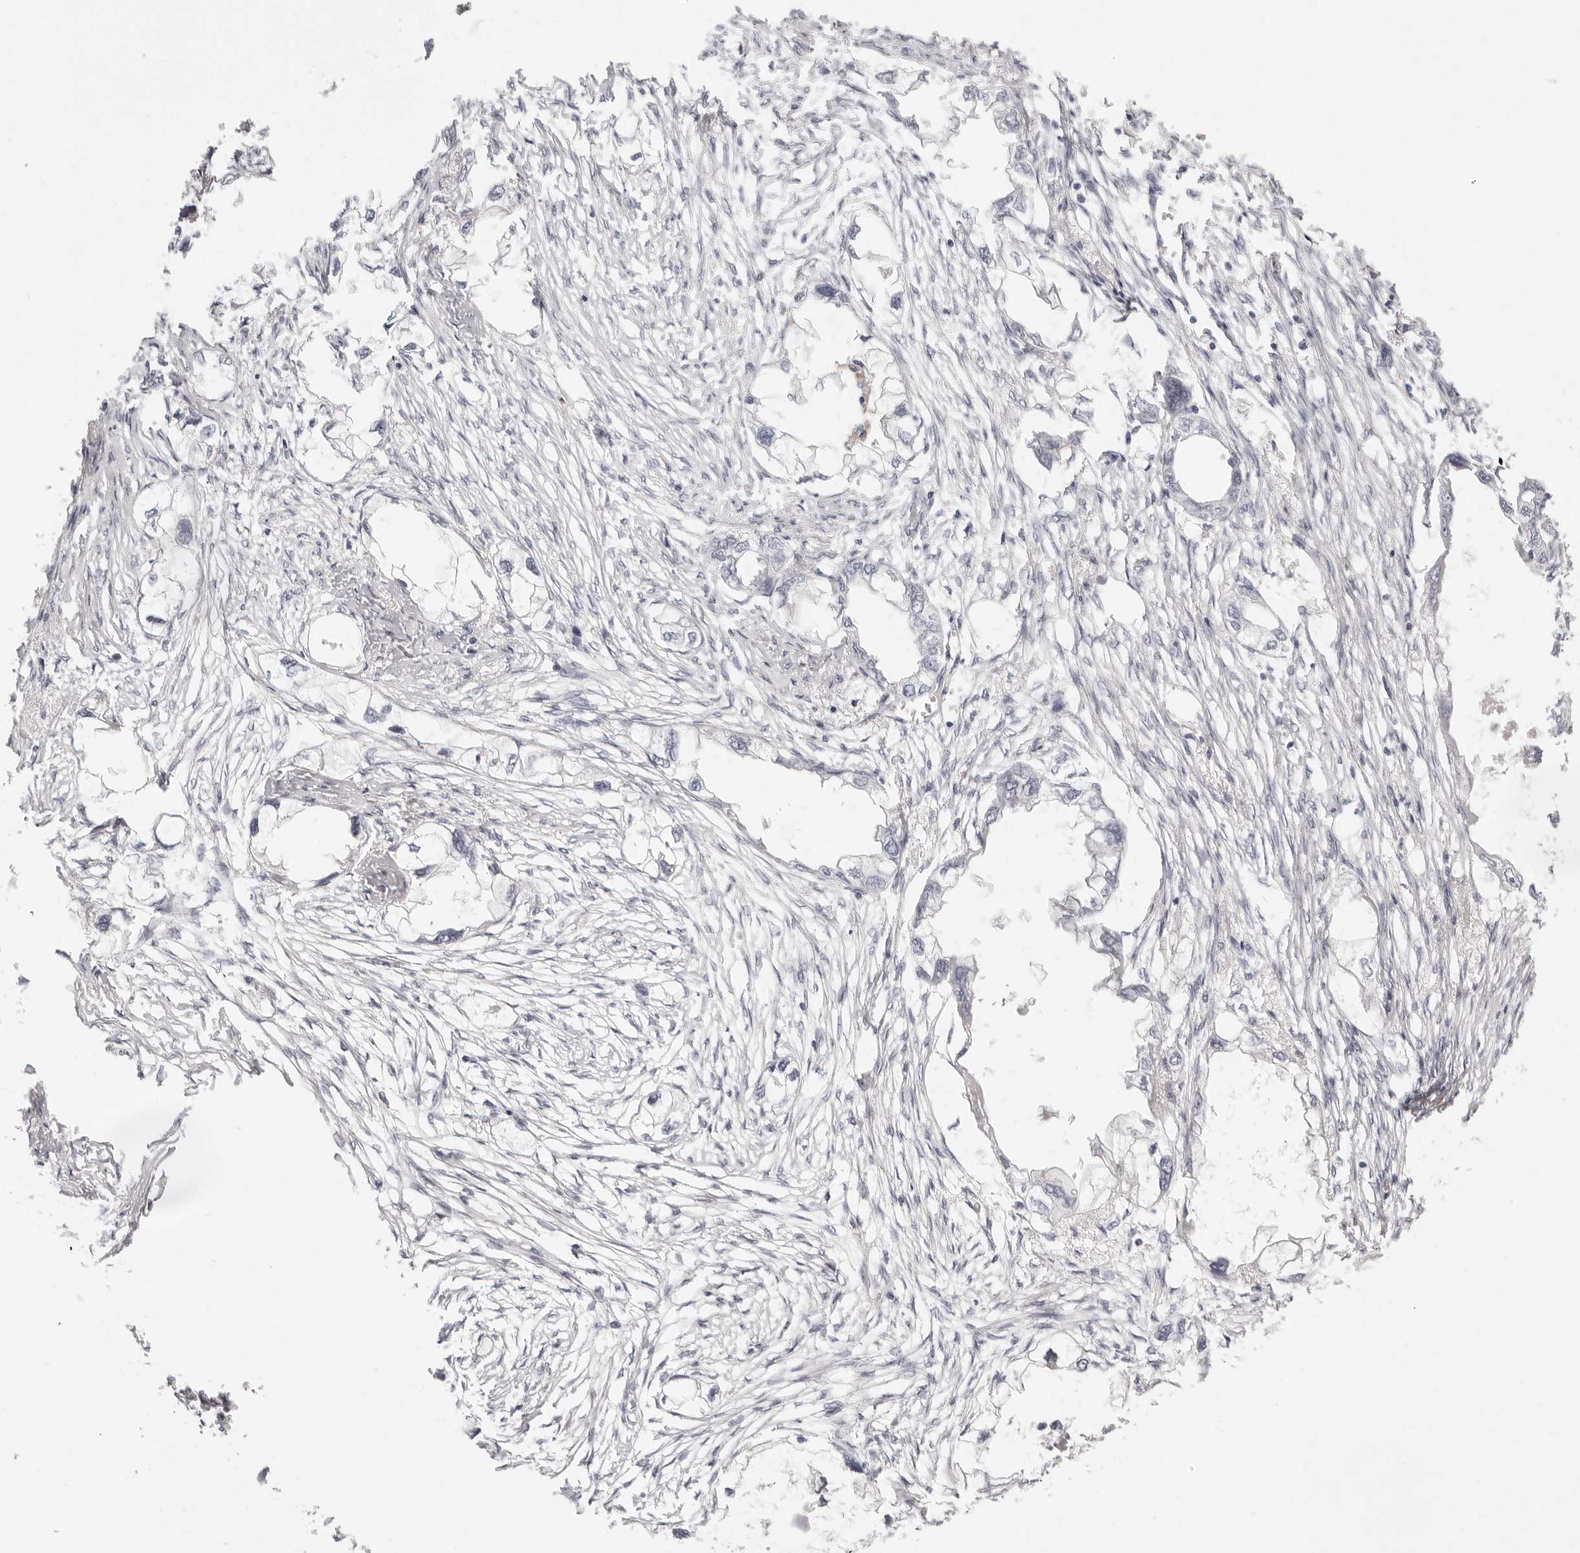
{"staining": {"intensity": "negative", "quantity": "none", "location": "none"}, "tissue": "endometrial cancer", "cell_type": "Tumor cells", "image_type": "cancer", "snomed": [{"axis": "morphology", "description": "Adenocarcinoma, NOS"}, {"axis": "morphology", "description": "Adenocarcinoma, metastatic, NOS"}, {"axis": "topography", "description": "Adipose tissue"}, {"axis": "topography", "description": "Endometrium"}], "caption": "The micrograph displays no staining of tumor cells in endometrial cancer (adenocarcinoma).", "gene": "FABP1", "patient": {"sex": "female", "age": 67}}